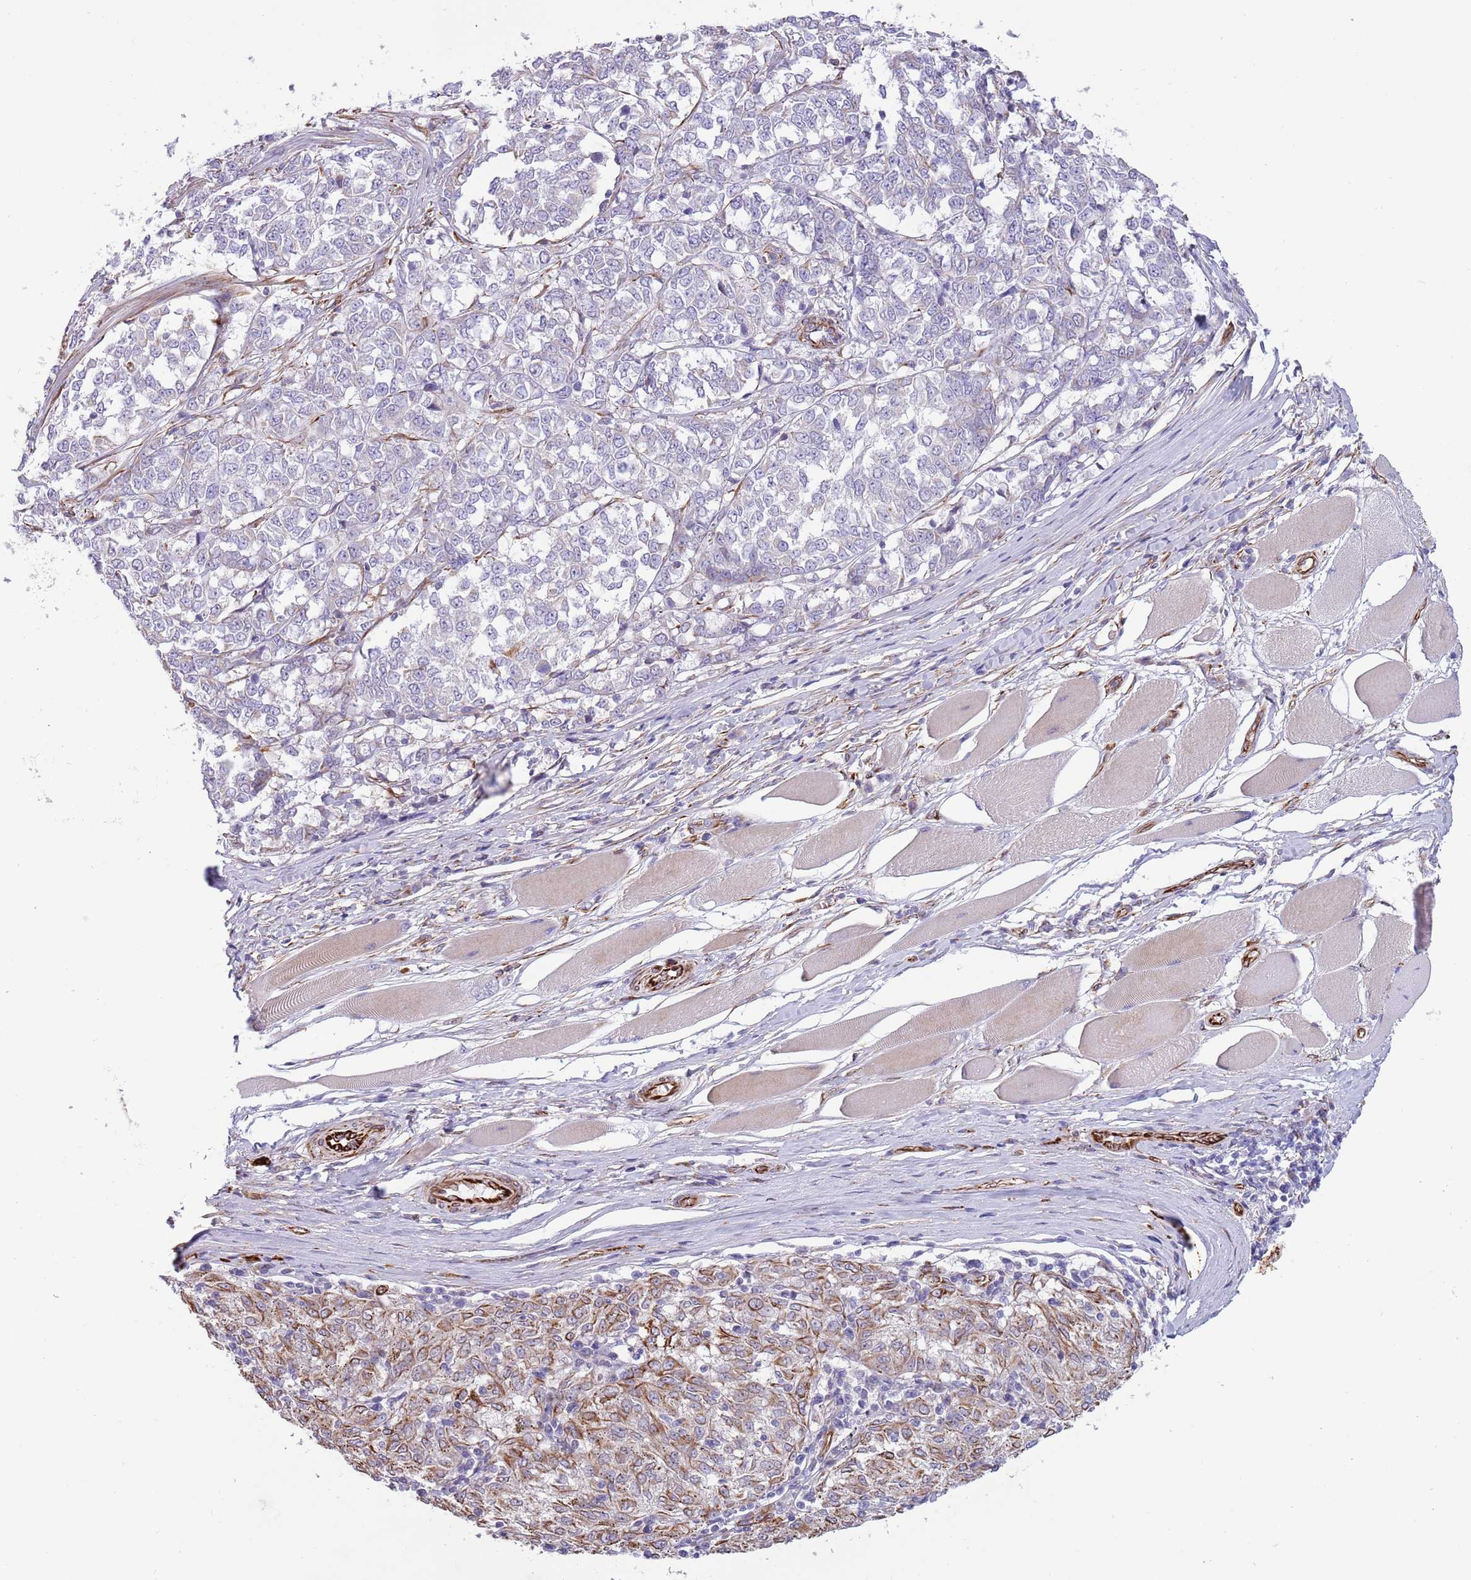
{"staining": {"intensity": "moderate", "quantity": "<25%", "location": "cytoplasmic/membranous"}, "tissue": "melanoma", "cell_type": "Tumor cells", "image_type": "cancer", "snomed": [{"axis": "morphology", "description": "Malignant melanoma, NOS"}, {"axis": "topography", "description": "Skin"}], "caption": "Malignant melanoma was stained to show a protein in brown. There is low levels of moderate cytoplasmic/membranous expression in about <25% of tumor cells.", "gene": "MOGAT1", "patient": {"sex": "female", "age": 72}}